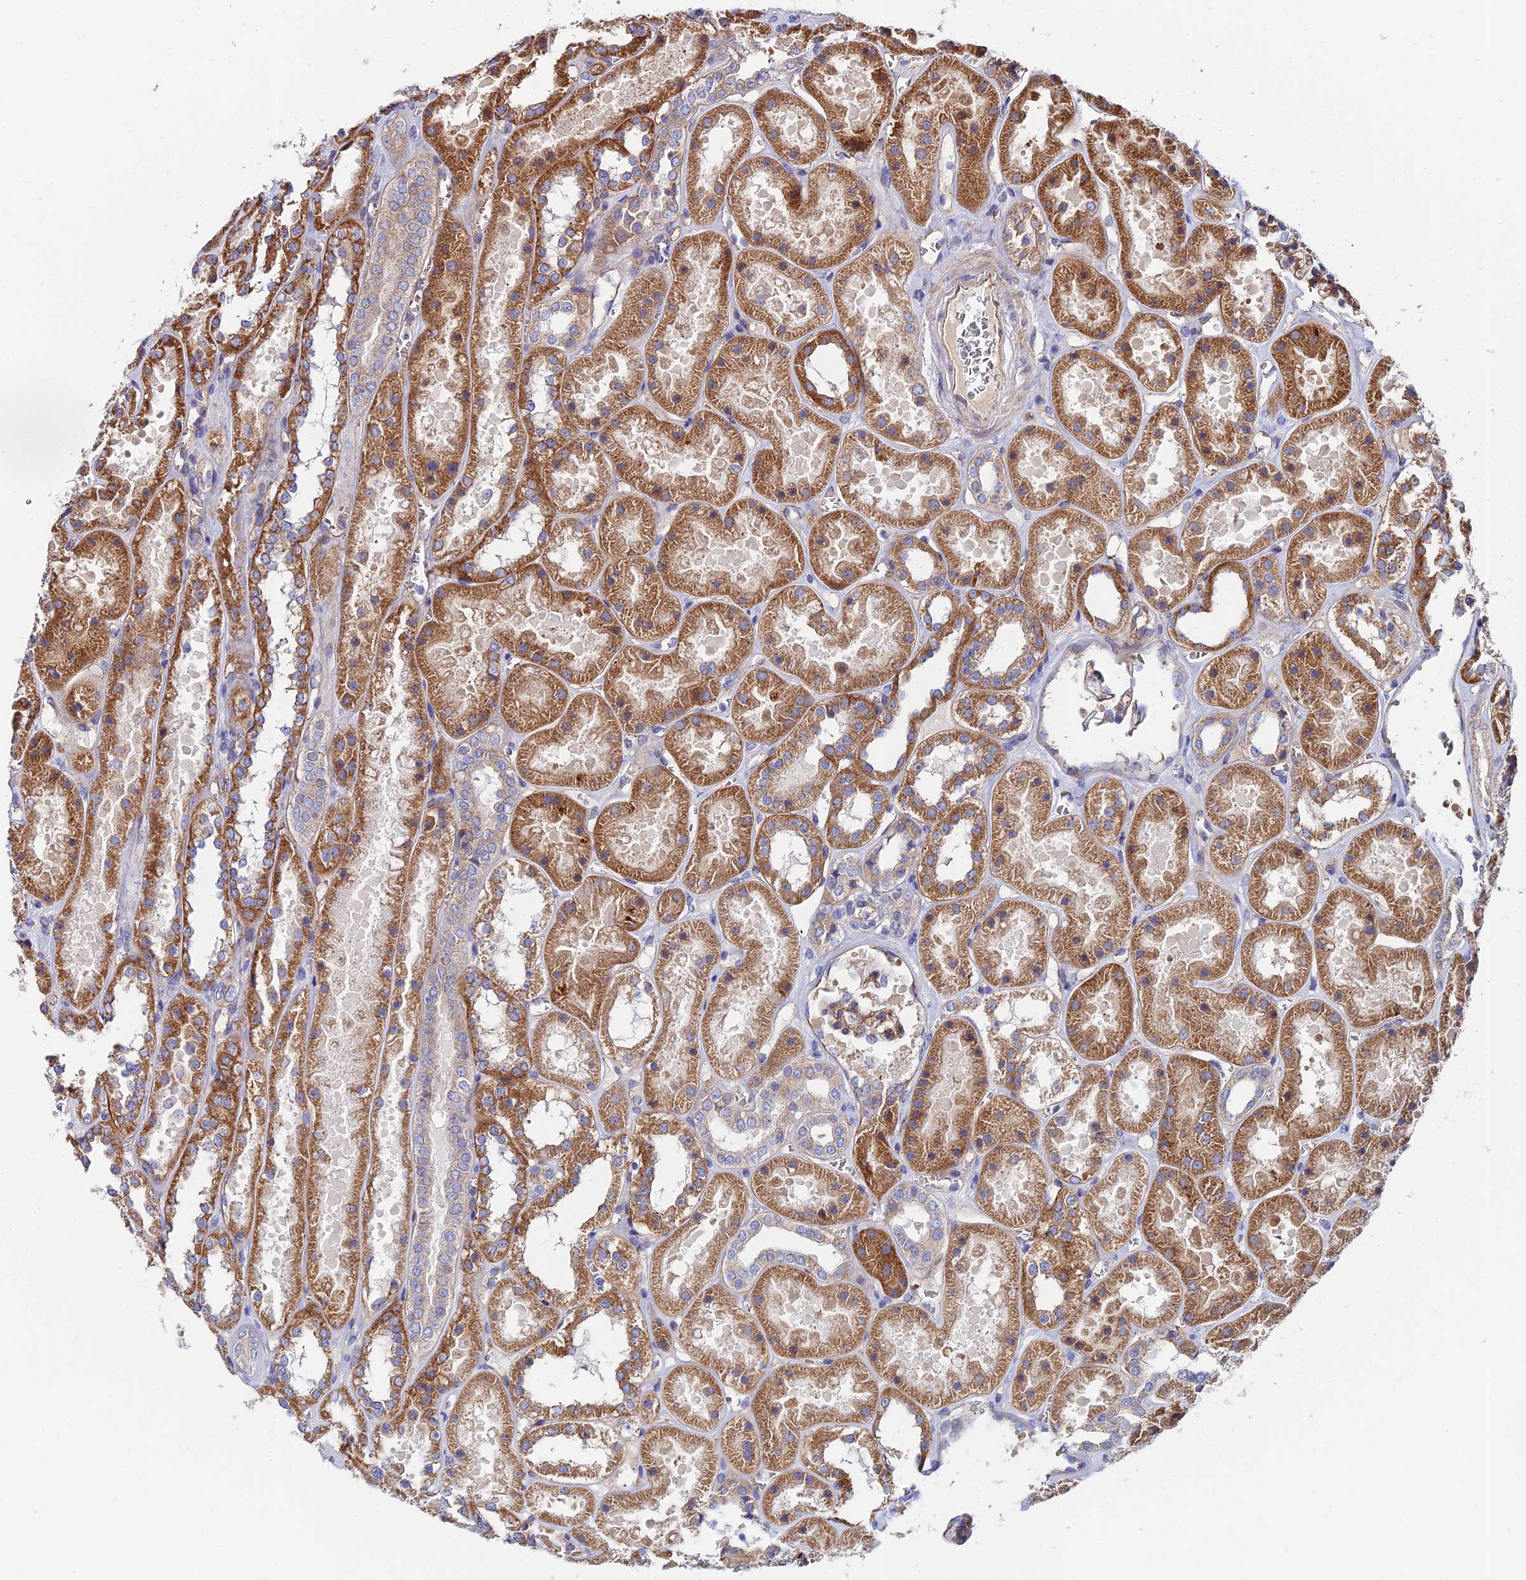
{"staining": {"intensity": "moderate", "quantity": ">75%", "location": "cytoplasmic/membranous"}, "tissue": "kidney", "cell_type": "Cells in glomeruli", "image_type": "normal", "snomed": [{"axis": "morphology", "description": "Normal tissue, NOS"}, {"axis": "topography", "description": "Kidney"}], "caption": "Human kidney stained with a brown dye shows moderate cytoplasmic/membranous positive positivity in about >75% of cells in glomeruli.", "gene": "ADGRF3", "patient": {"sex": "female", "age": 41}}